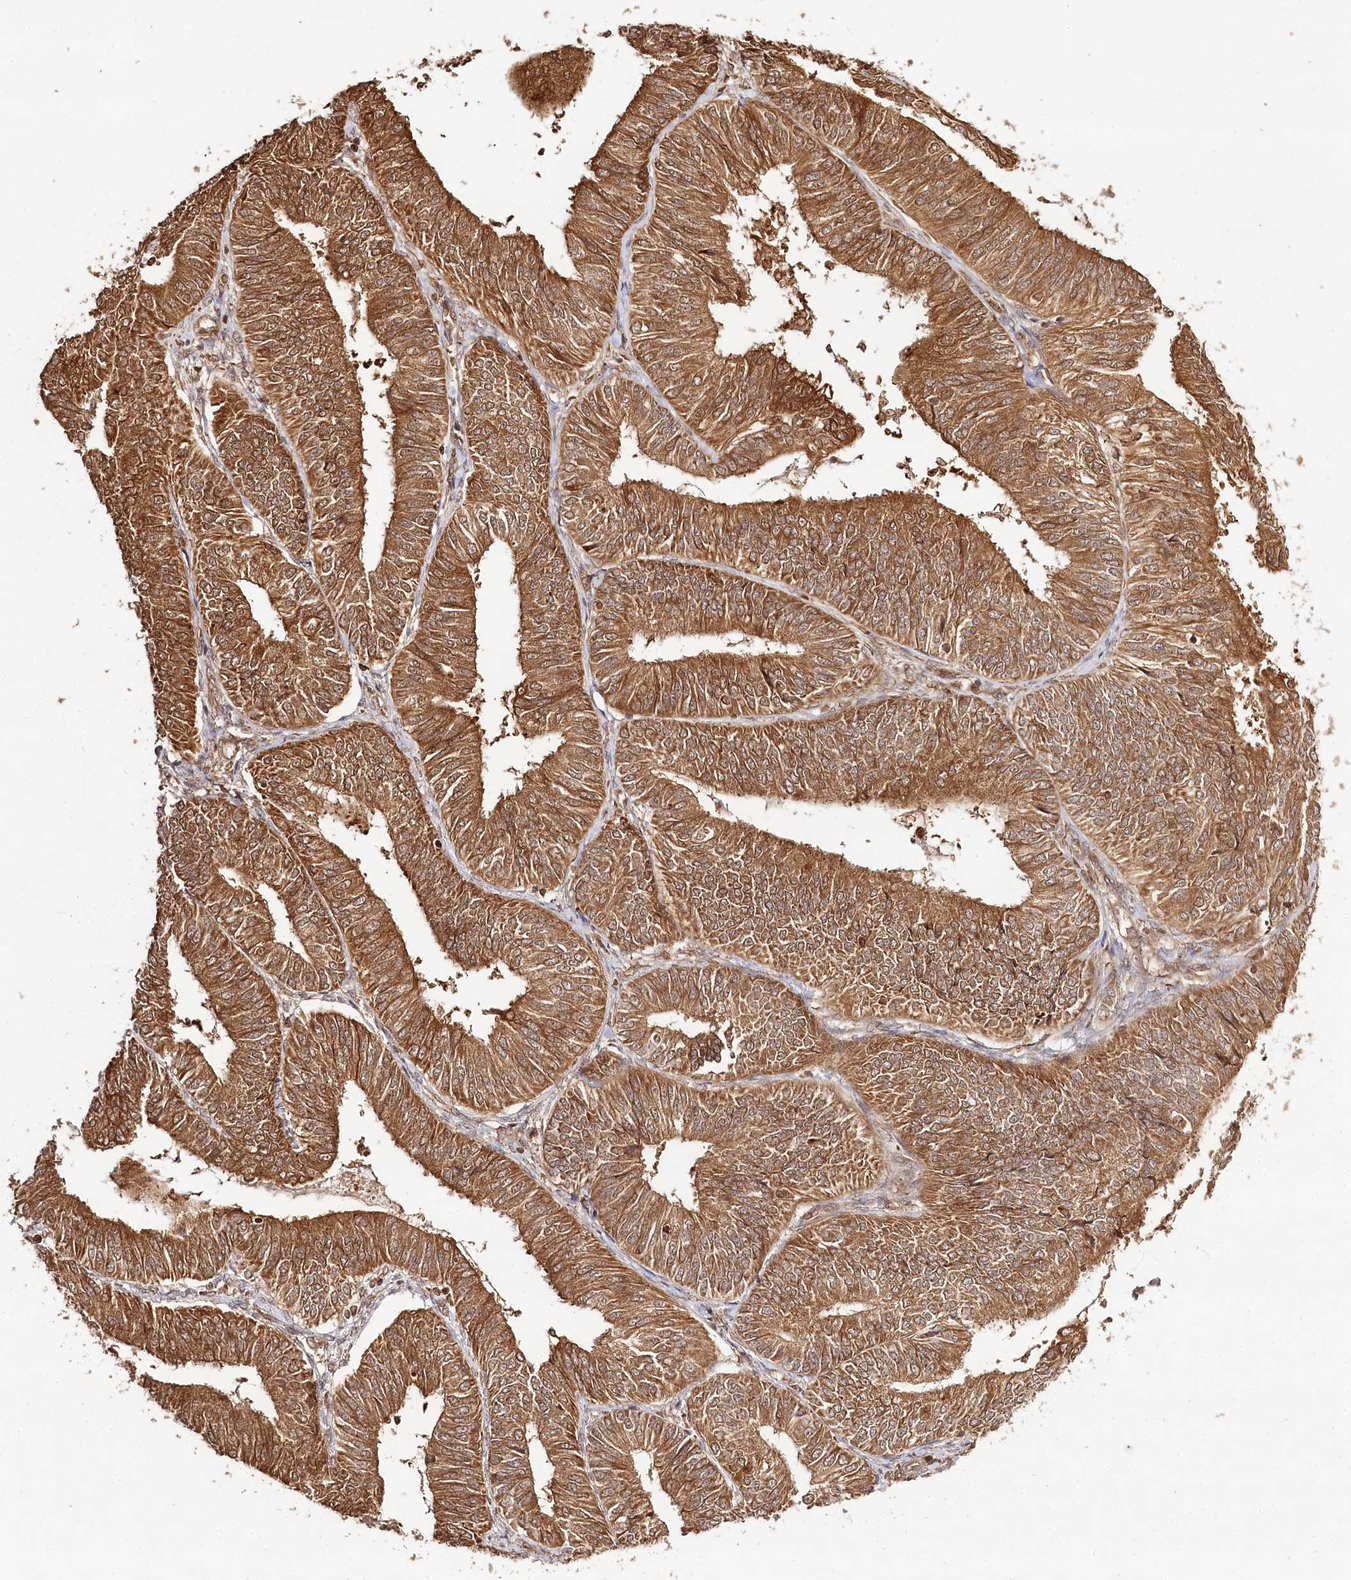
{"staining": {"intensity": "strong", "quantity": ">75%", "location": "cytoplasmic/membranous,nuclear"}, "tissue": "endometrial cancer", "cell_type": "Tumor cells", "image_type": "cancer", "snomed": [{"axis": "morphology", "description": "Adenocarcinoma, NOS"}, {"axis": "topography", "description": "Endometrium"}], "caption": "This histopathology image displays IHC staining of endometrial cancer (adenocarcinoma), with high strong cytoplasmic/membranous and nuclear expression in about >75% of tumor cells.", "gene": "ULK2", "patient": {"sex": "female", "age": 58}}